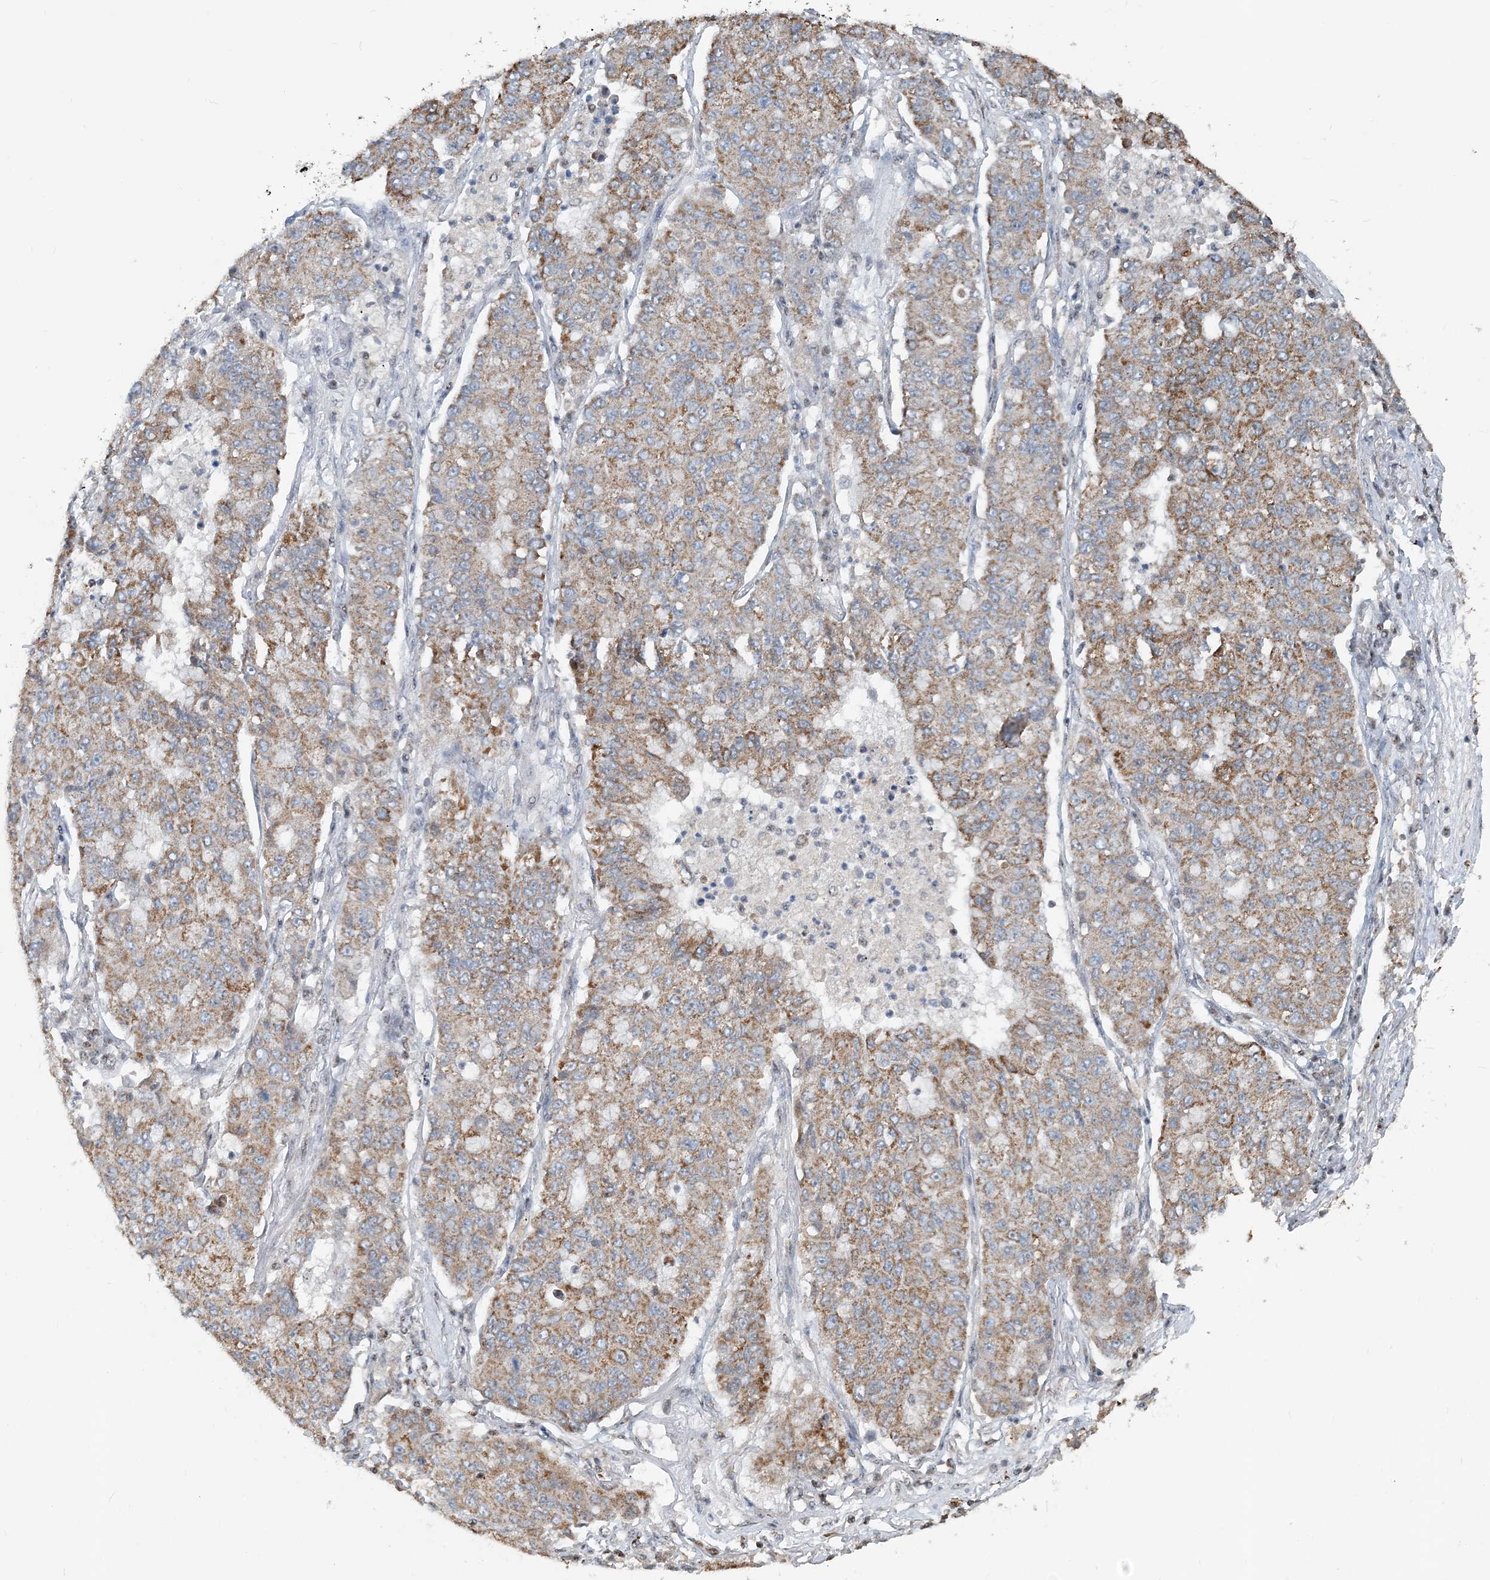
{"staining": {"intensity": "moderate", "quantity": ">75%", "location": "cytoplasmic/membranous"}, "tissue": "lung cancer", "cell_type": "Tumor cells", "image_type": "cancer", "snomed": [{"axis": "morphology", "description": "Squamous cell carcinoma, NOS"}, {"axis": "topography", "description": "Lung"}], "caption": "Squamous cell carcinoma (lung) stained with DAB immunohistochemistry (IHC) demonstrates medium levels of moderate cytoplasmic/membranous expression in about >75% of tumor cells.", "gene": "SUCLG1", "patient": {"sex": "male", "age": 74}}